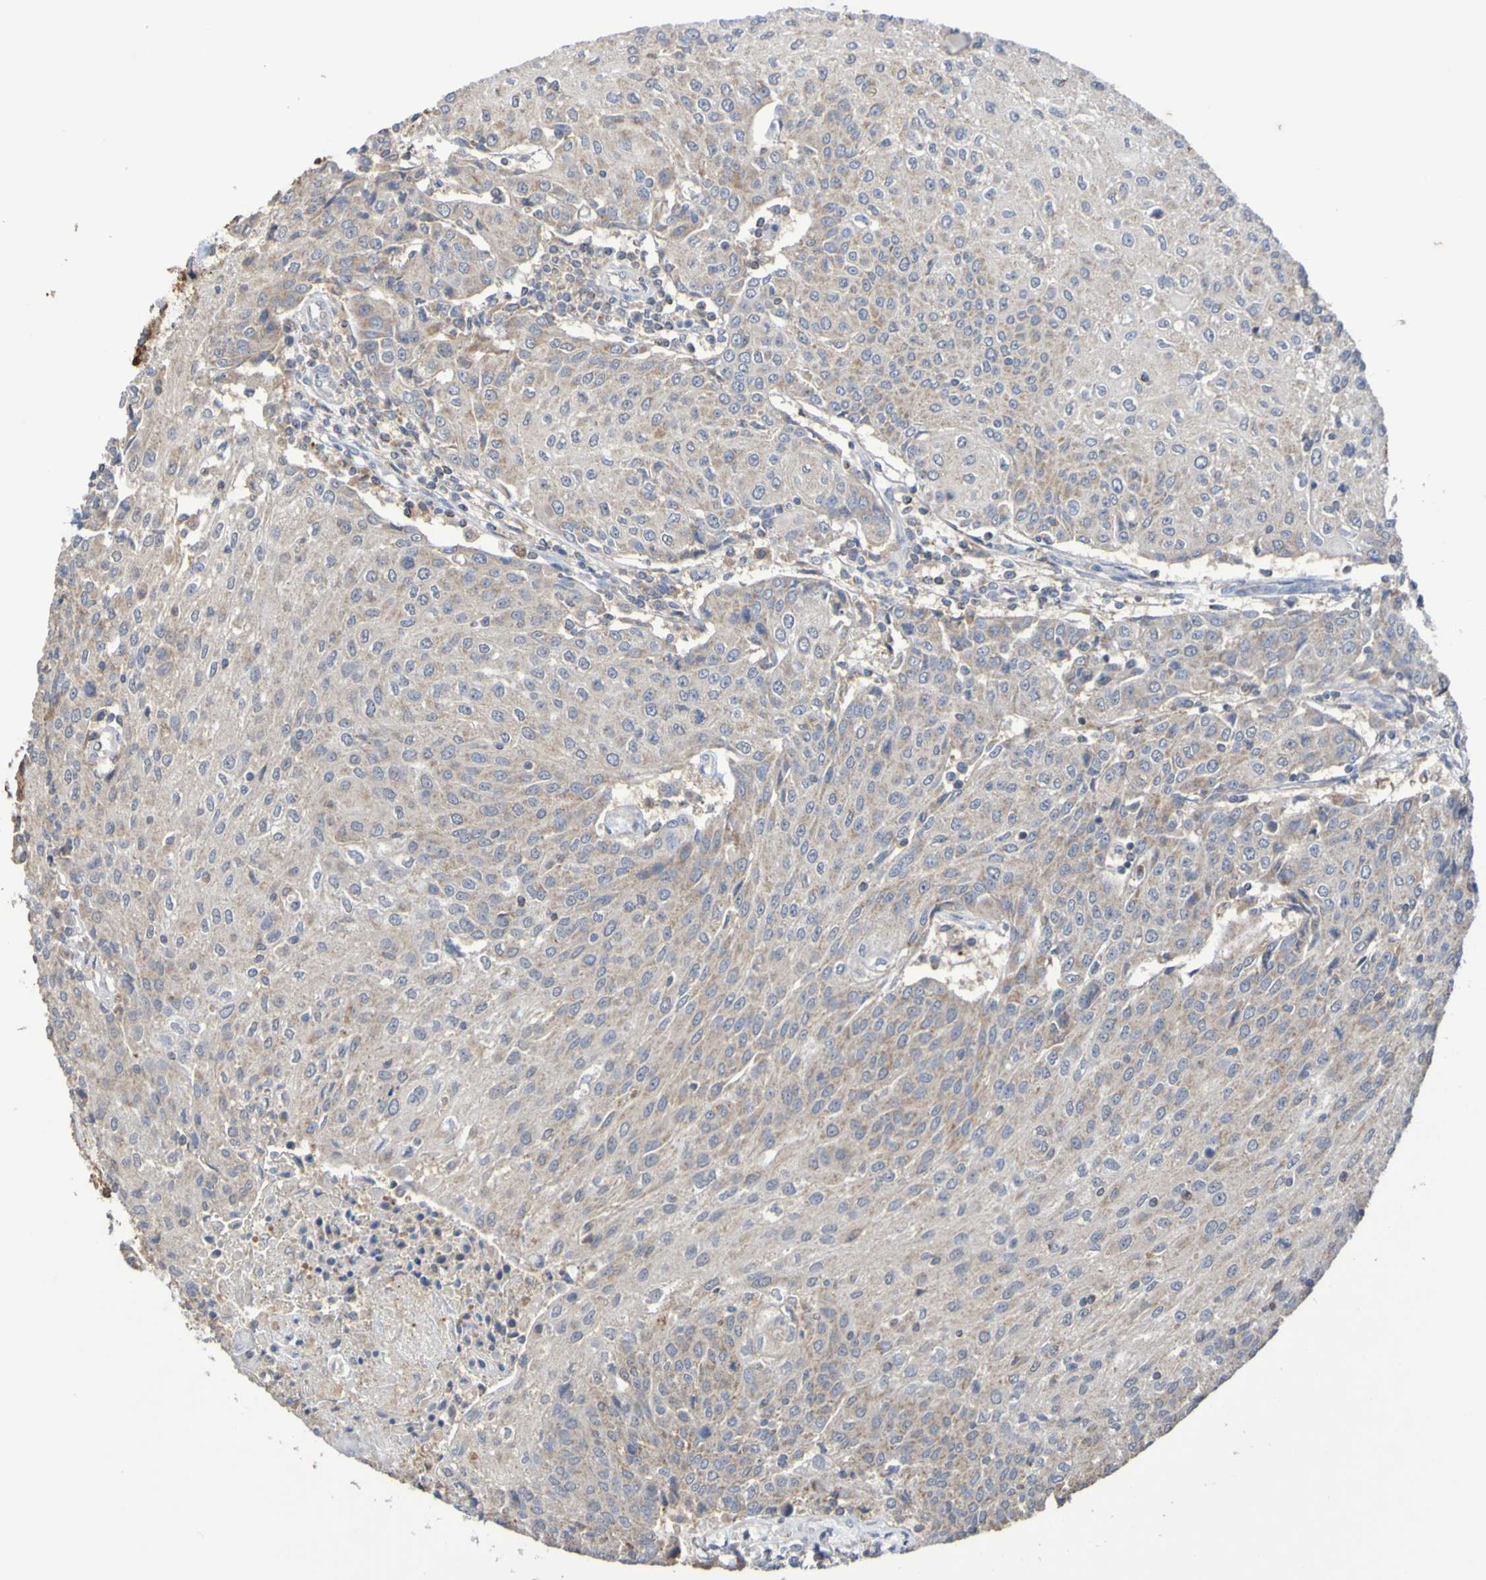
{"staining": {"intensity": "weak", "quantity": ">75%", "location": "cytoplasmic/membranous"}, "tissue": "urothelial cancer", "cell_type": "Tumor cells", "image_type": "cancer", "snomed": [{"axis": "morphology", "description": "Urothelial carcinoma, High grade"}, {"axis": "topography", "description": "Urinary bladder"}], "caption": "An image of human urothelial carcinoma (high-grade) stained for a protein shows weak cytoplasmic/membranous brown staining in tumor cells.", "gene": "C3orf18", "patient": {"sex": "female", "age": 85}}